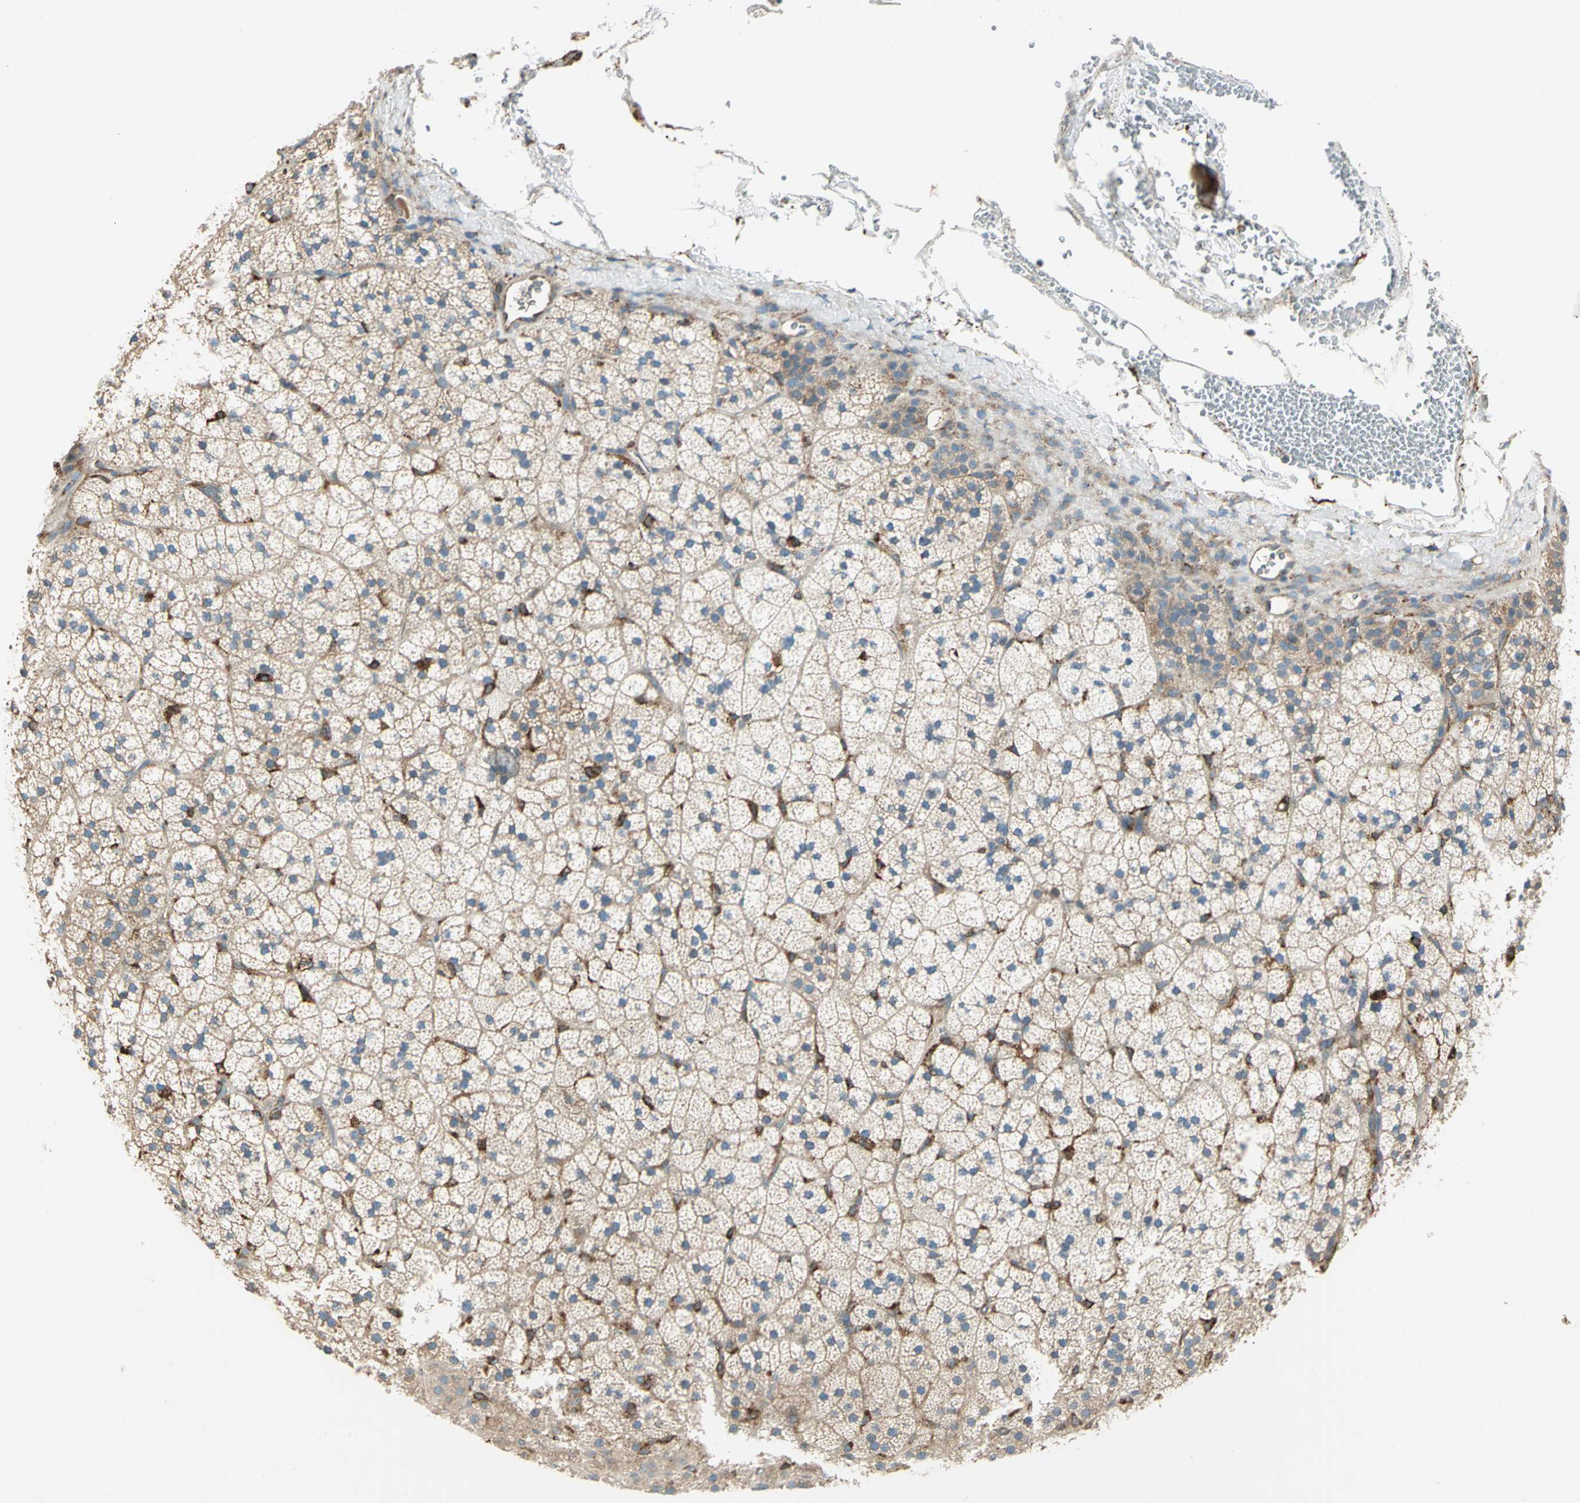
{"staining": {"intensity": "weak", "quantity": ">75%", "location": "cytoplasmic/membranous"}, "tissue": "adrenal gland", "cell_type": "Glandular cells", "image_type": "normal", "snomed": [{"axis": "morphology", "description": "Normal tissue, NOS"}, {"axis": "topography", "description": "Adrenal gland"}], "caption": "Immunohistochemistry micrograph of unremarkable human adrenal gland stained for a protein (brown), which exhibits low levels of weak cytoplasmic/membranous staining in approximately >75% of glandular cells.", "gene": "PDIA4", "patient": {"sex": "male", "age": 35}}